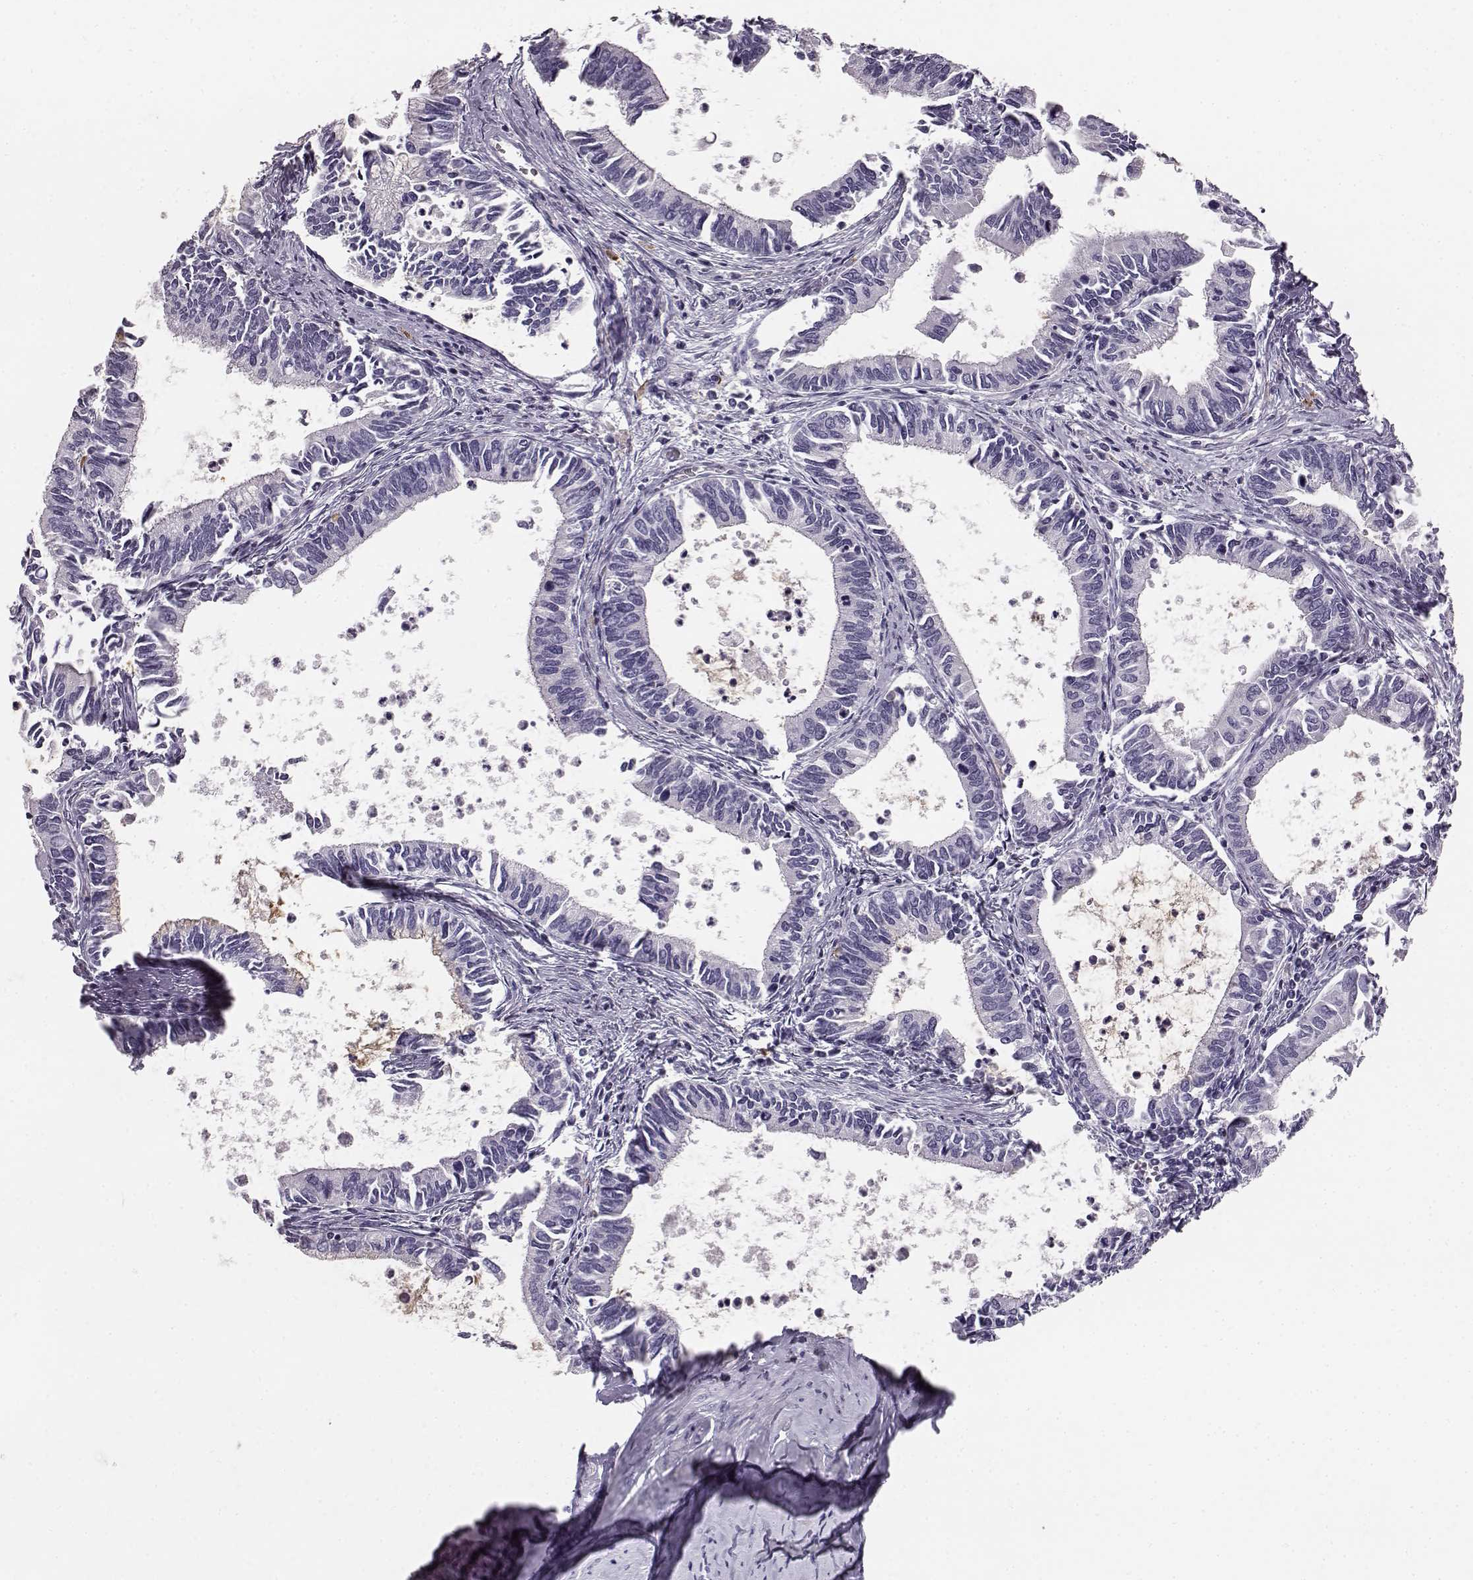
{"staining": {"intensity": "negative", "quantity": "none", "location": "none"}, "tissue": "cervical cancer", "cell_type": "Tumor cells", "image_type": "cancer", "snomed": [{"axis": "morphology", "description": "Adenocarcinoma, NOS"}, {"axis": "topography", "description": "Cervix"}], "caption": "The histopathology image displays no staining of tumor cells in cervical cancer. (DAB (3,3'-diaminobenzidine) immunohistochemistry visualized using brightfield microscopy, high magnification).", "gene": "NPTXR", "patient": {"sex": "female", "age": 42}}